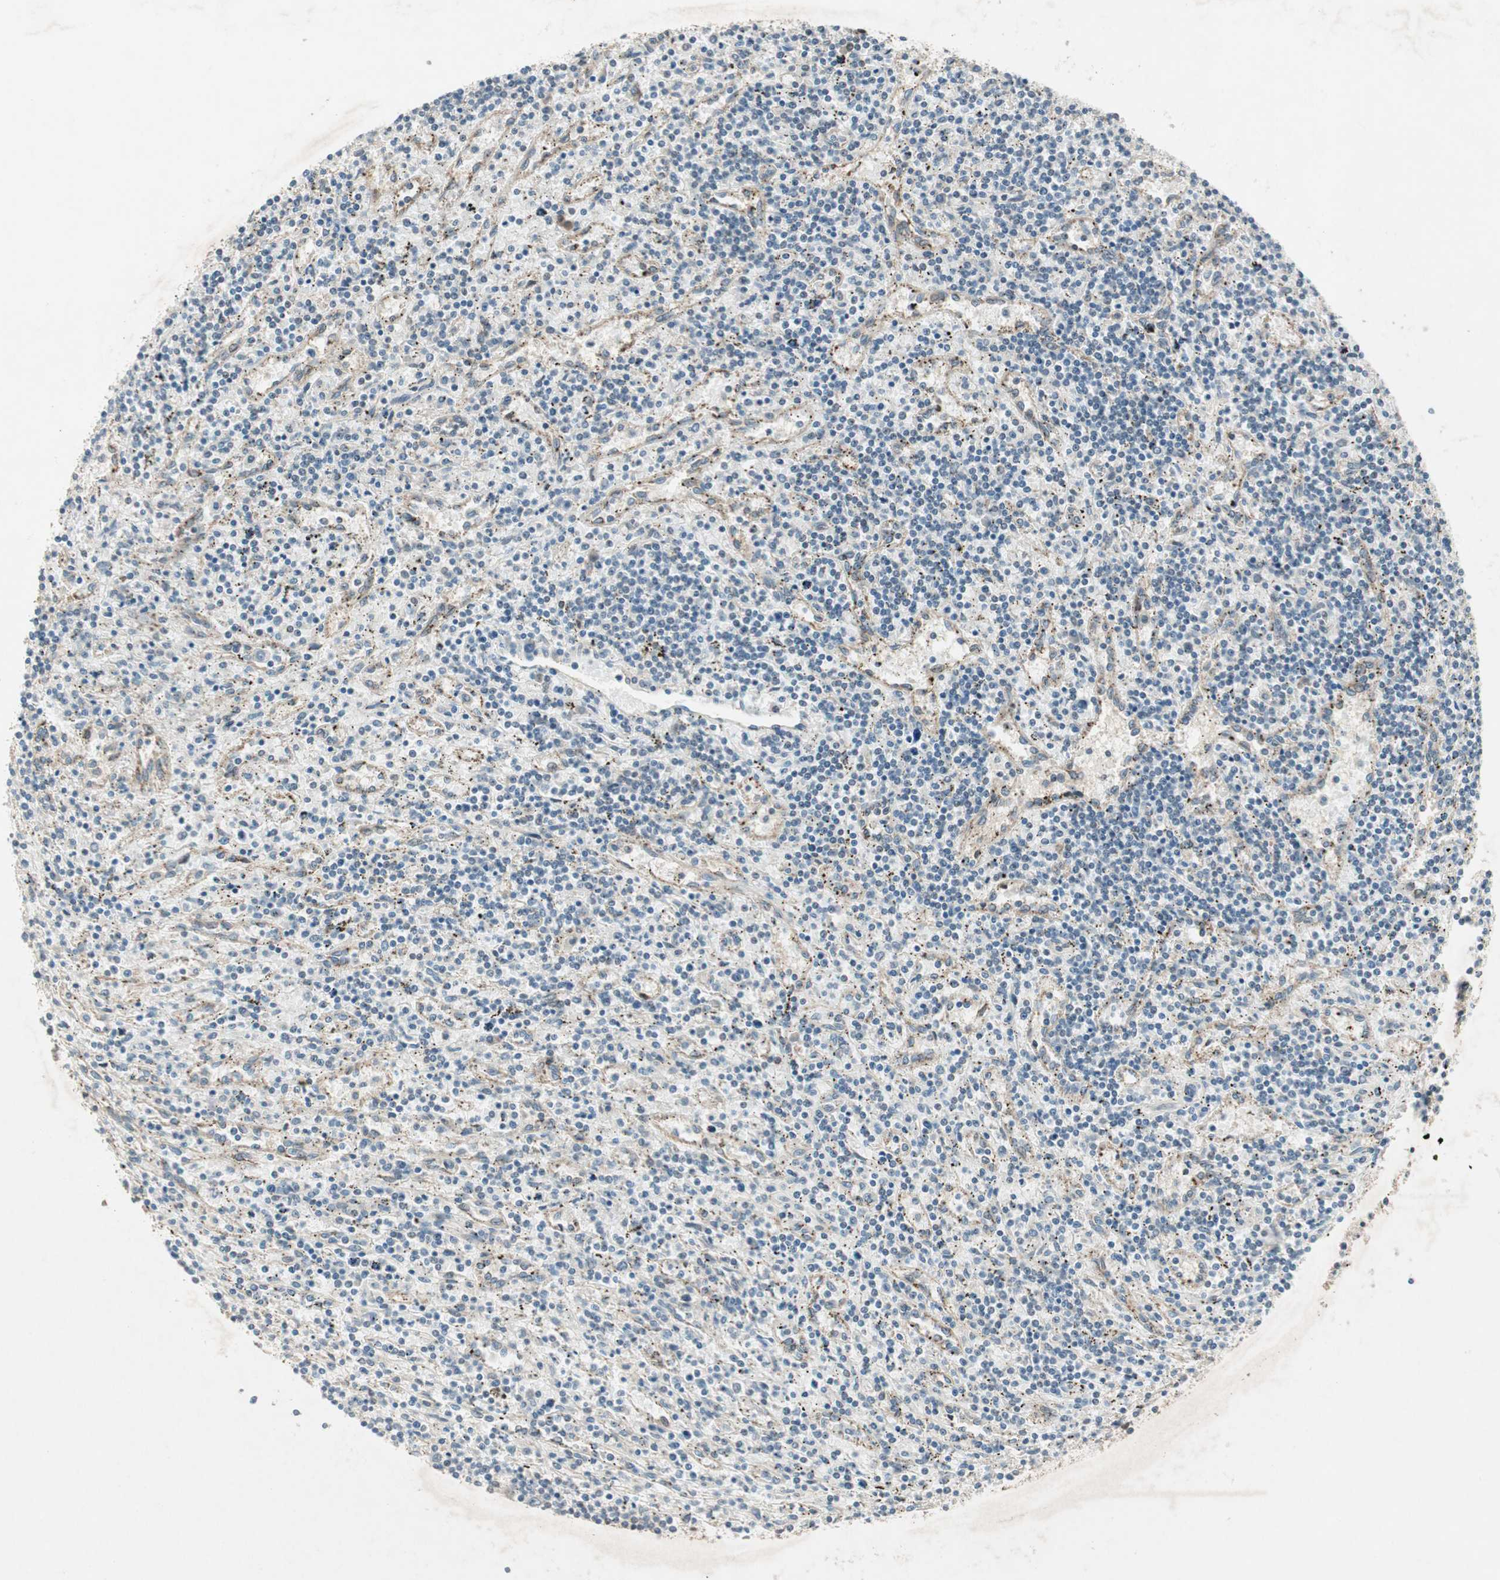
{"staining": {"intensity": "negative", "quantity": "none", "location": "none"}, "tissue": "lymphoma", "cell_type": "Tumor cells", "image_type": "cancer", "snomed": [{"axis": "morphology", "description": "Malignant lymphoma, non-Hodgkin's type, Low grade"}, {"axis": "topography", "description": "Spleen"}], "caption": "Immunohistochemistry (IHC) micrograph of lymphoma stained for a protein (brown), which displays no positivity in tumor cells.", "gene": "PGBD1", "patient": {"sex": "male", "age": 76}}